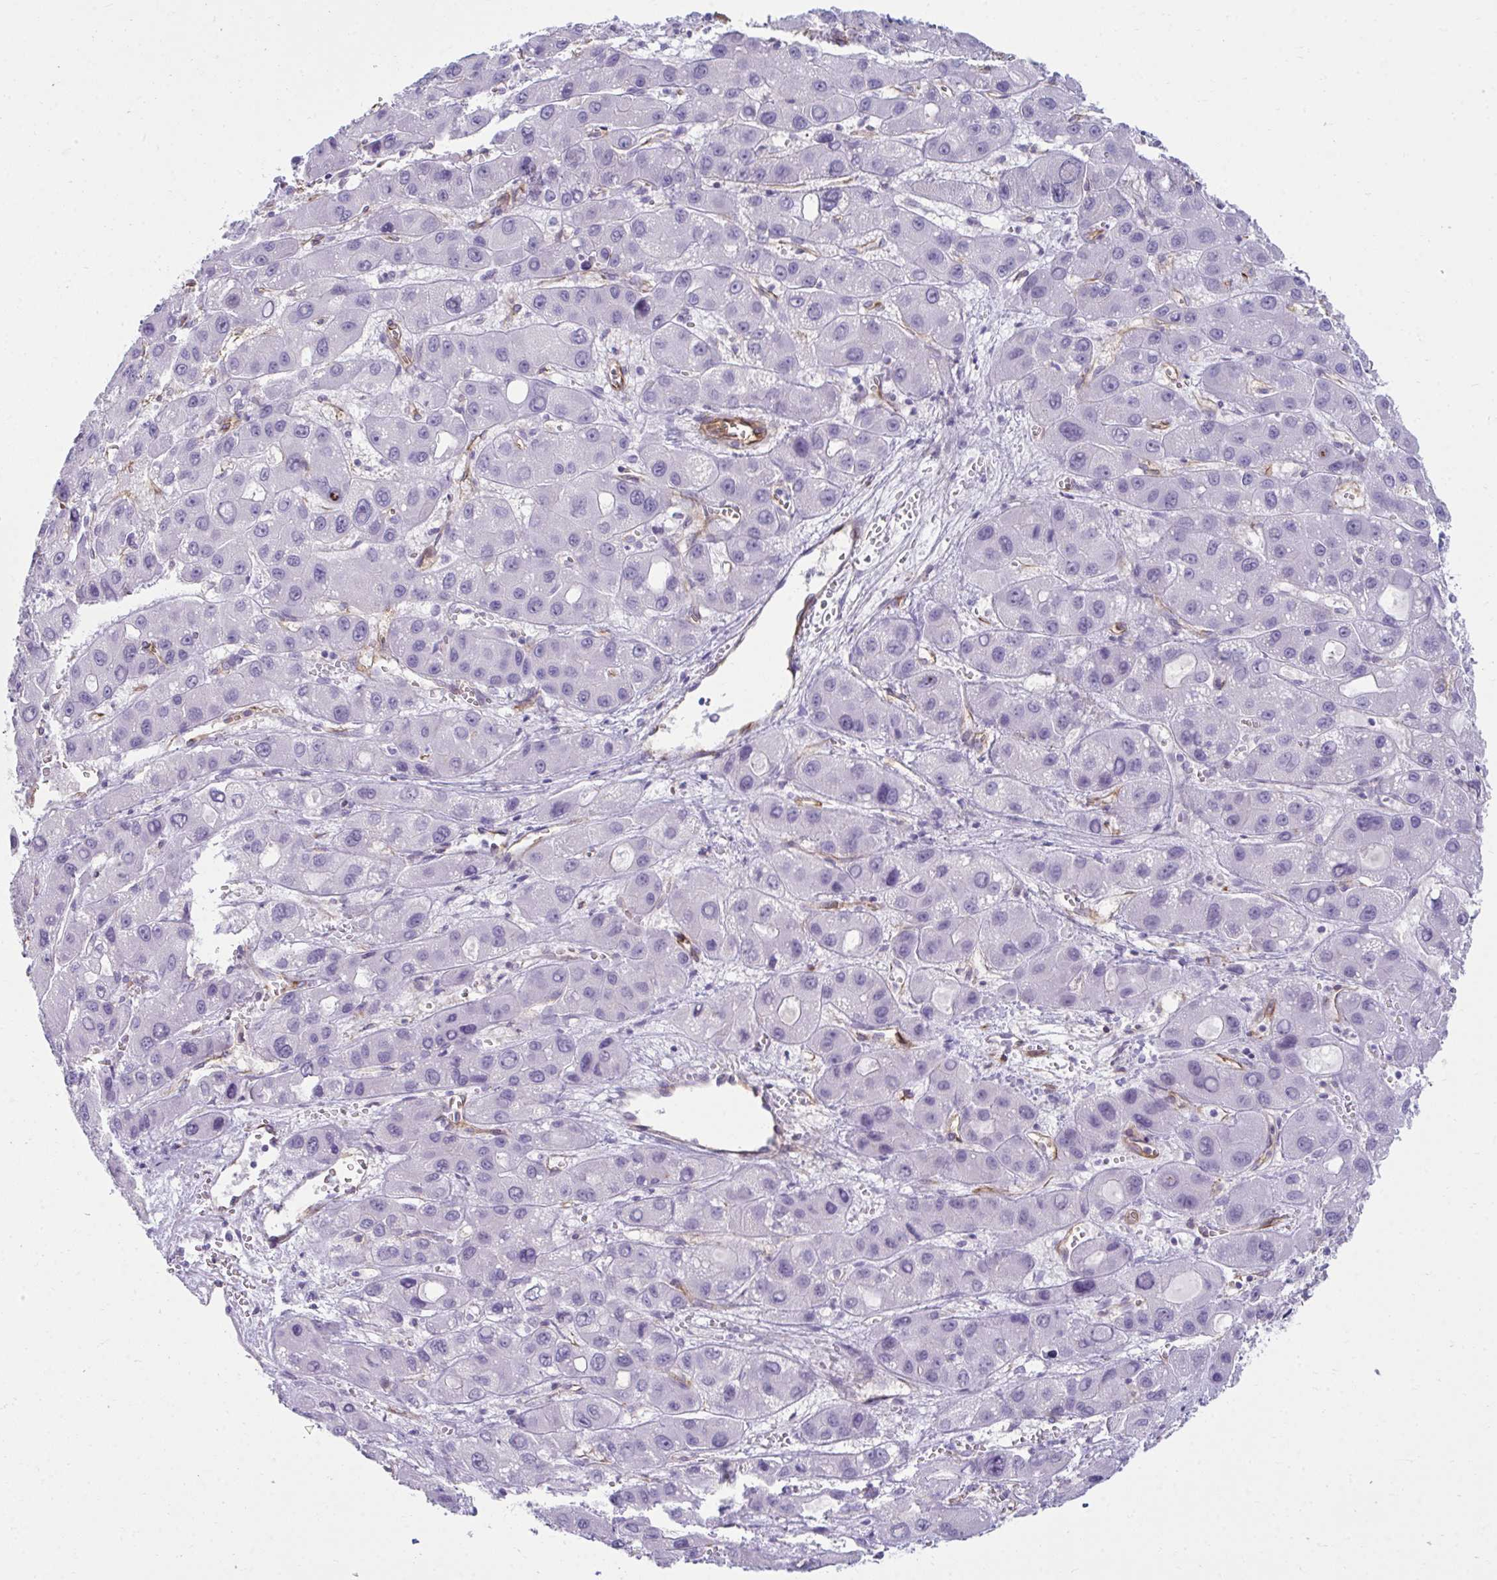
{"staining": {"intensity": "negative", "quantity": "none", "location": "none"}, "tissue": "liver cancer", "cell_type": "Tumor cells", "image_type": "cancer", "snomed": [{"axis": "morphology", "description": "Carcinoma, Hepatocellular, NOS"}, {"axis": "topography", "description": "Liver"}], "caption": "Human hepatocellular carcinoma (liver) stained for a protein using IHC reveals no expression in tumor cells.", "gene": "UBL3", "patient": {"sex": "male", "age": 55}}